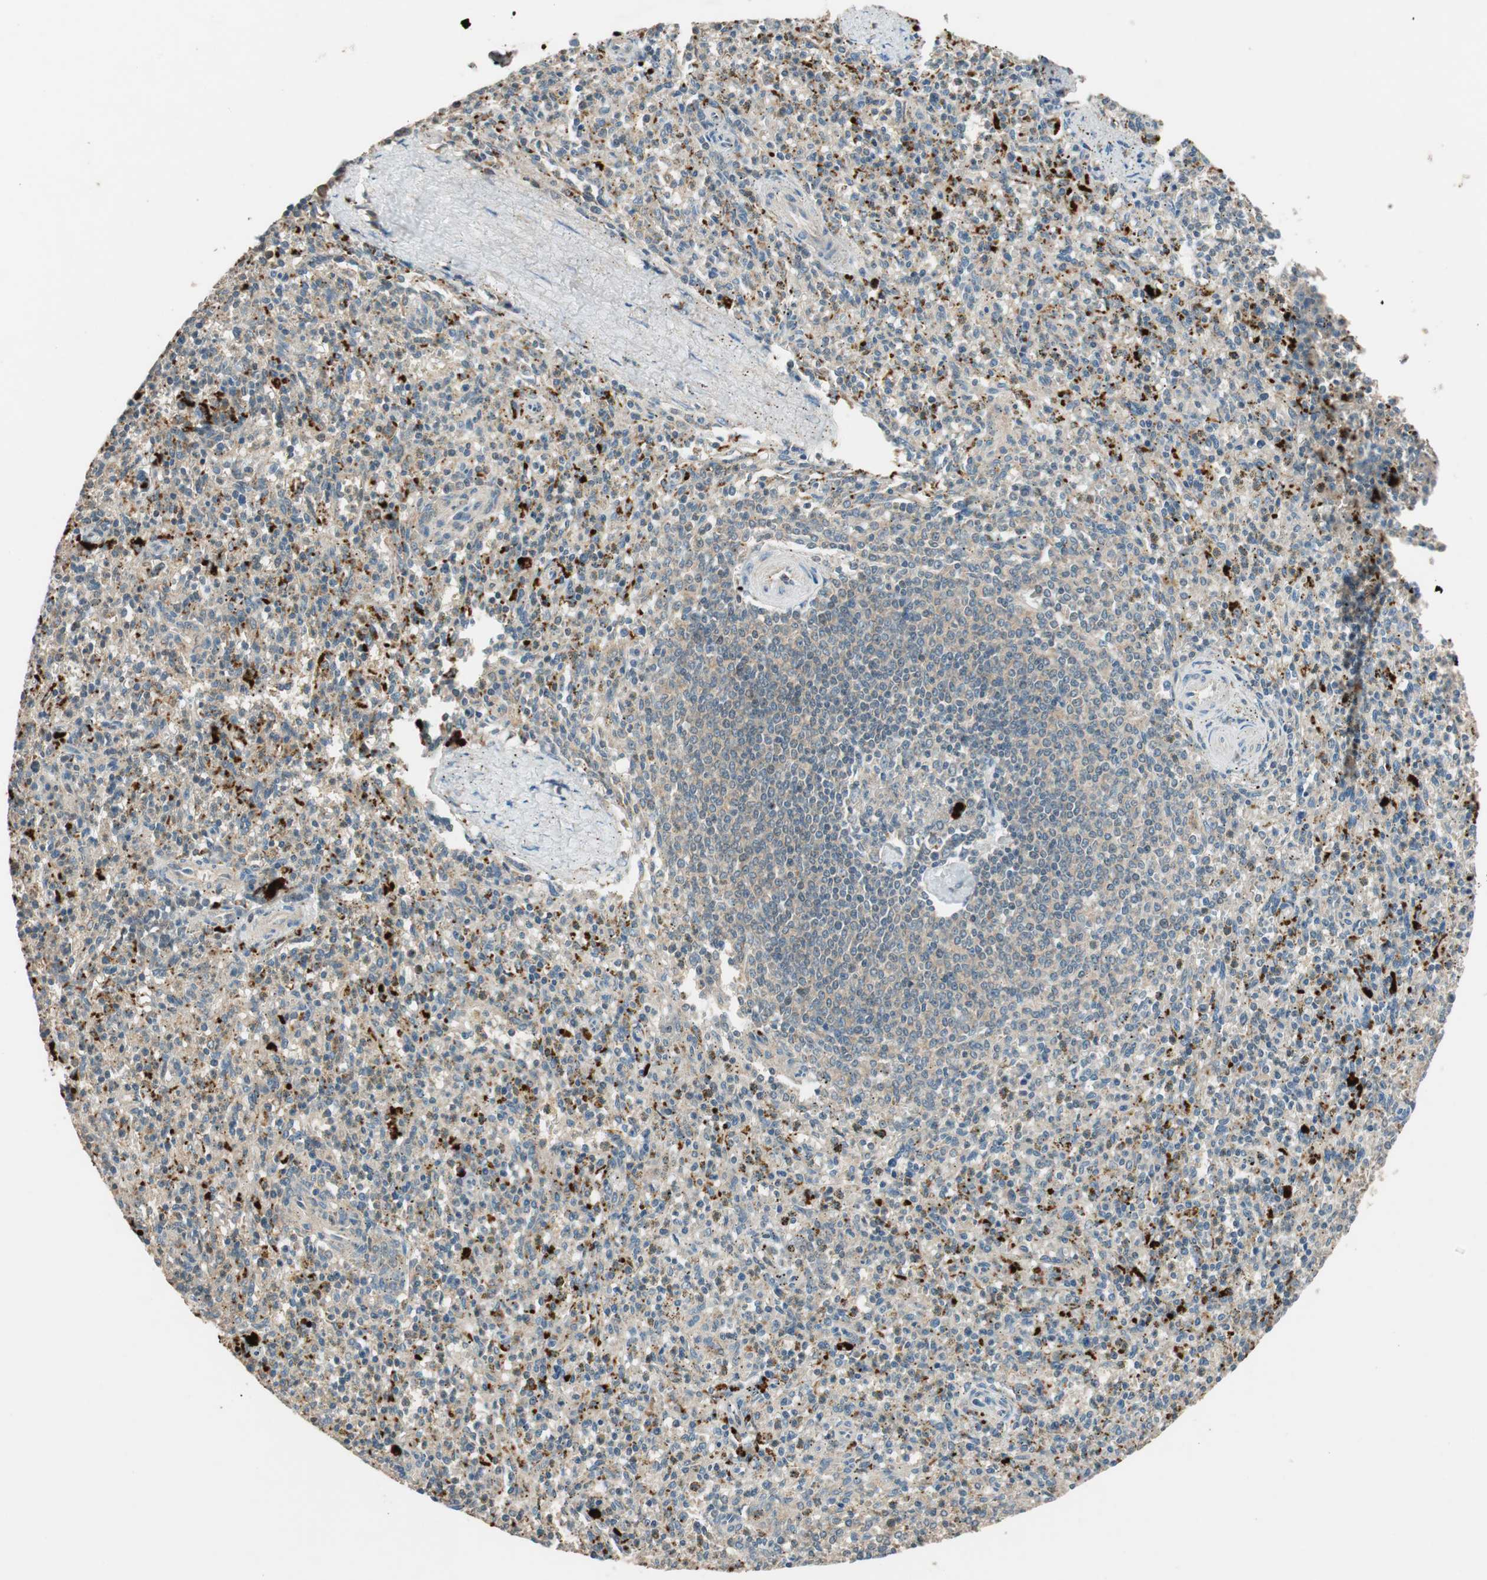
{"staining": {"intensity": "weak", "quantity": ">75%", "location": "cytoplasmic/membranous"}, "tissue": "spleen", "cell_type": "Cells in red pulp", "image_type": "normal", "snomed": [{"axis": "morphology", "description": "Normal tissue, NOS"}, {"axis": "topography", "description": "Spleen"}], "caption": "Cells in red pulp exhibit low levels of weak cytoplasmic/membranous expression in approximately >75% of cells in unremarkable spleen. (IHC, brightfield microscopy, high magnification).", "gene": "GLB1", "patient": {"sex": "male", "age": 72}}